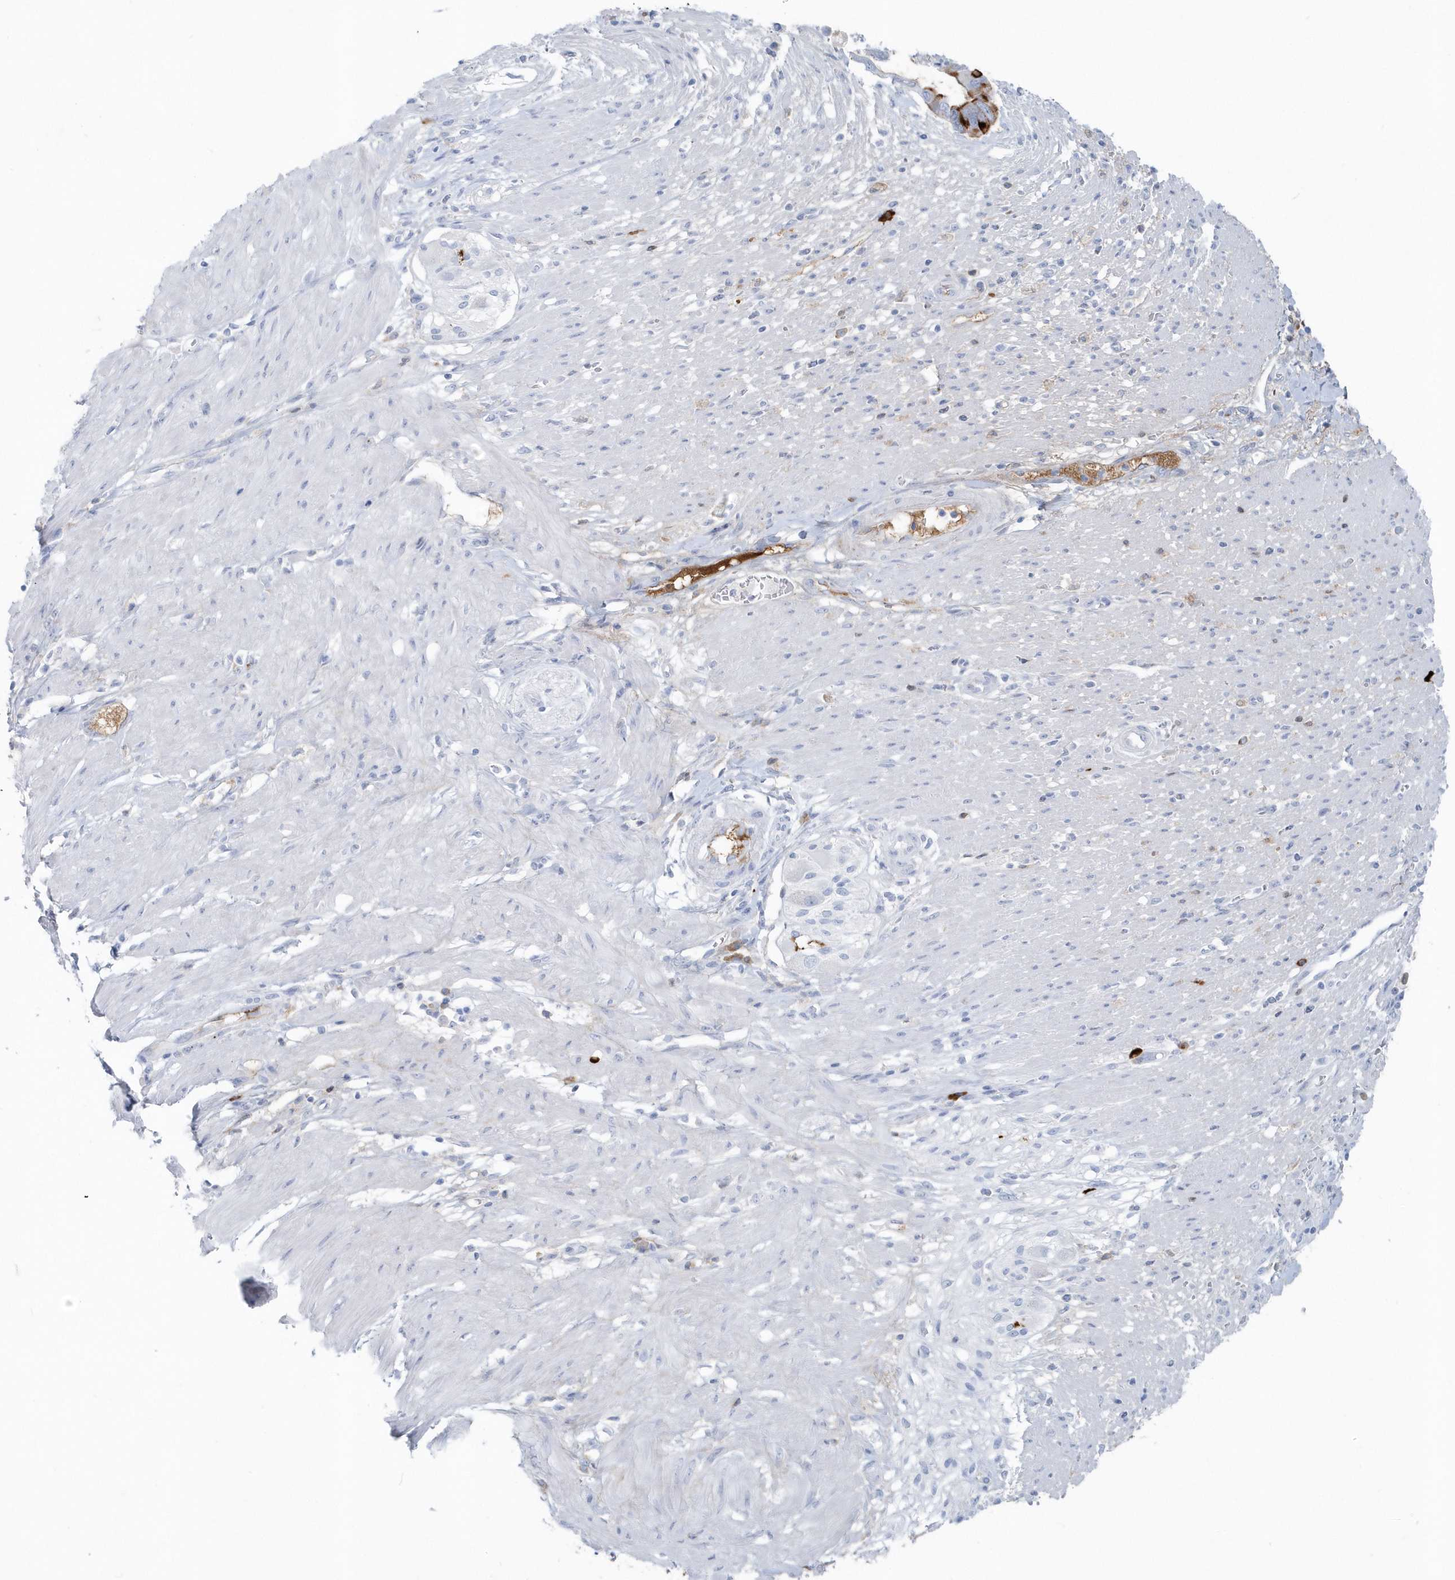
{"staining": {"intensity": "strong", "quantity": "<25%", "location": "cytoplasmic/membranous"}, "tissue": "pancreatic cancer", "cell_type": "Tumor cells", "image_type": "cancer", "snomed": [{"axis": "morphology", "description": "Adenocarcinoma, NOS"}, {"axis": "topography", "description": "Pancreas"}], "caption": "Protein staining of pancreatic cancer (adenocarcinoma) tissue displays strong cytoplasmic/membranous expression in about <25% of tumor cells. The staining is performed using DAB brown chromogen to label protein expression. The nuclei are counter-stained blue using hematoxylin.", "gene": "JCHAIN", "patient": {"sex": "male", "age": 68}}